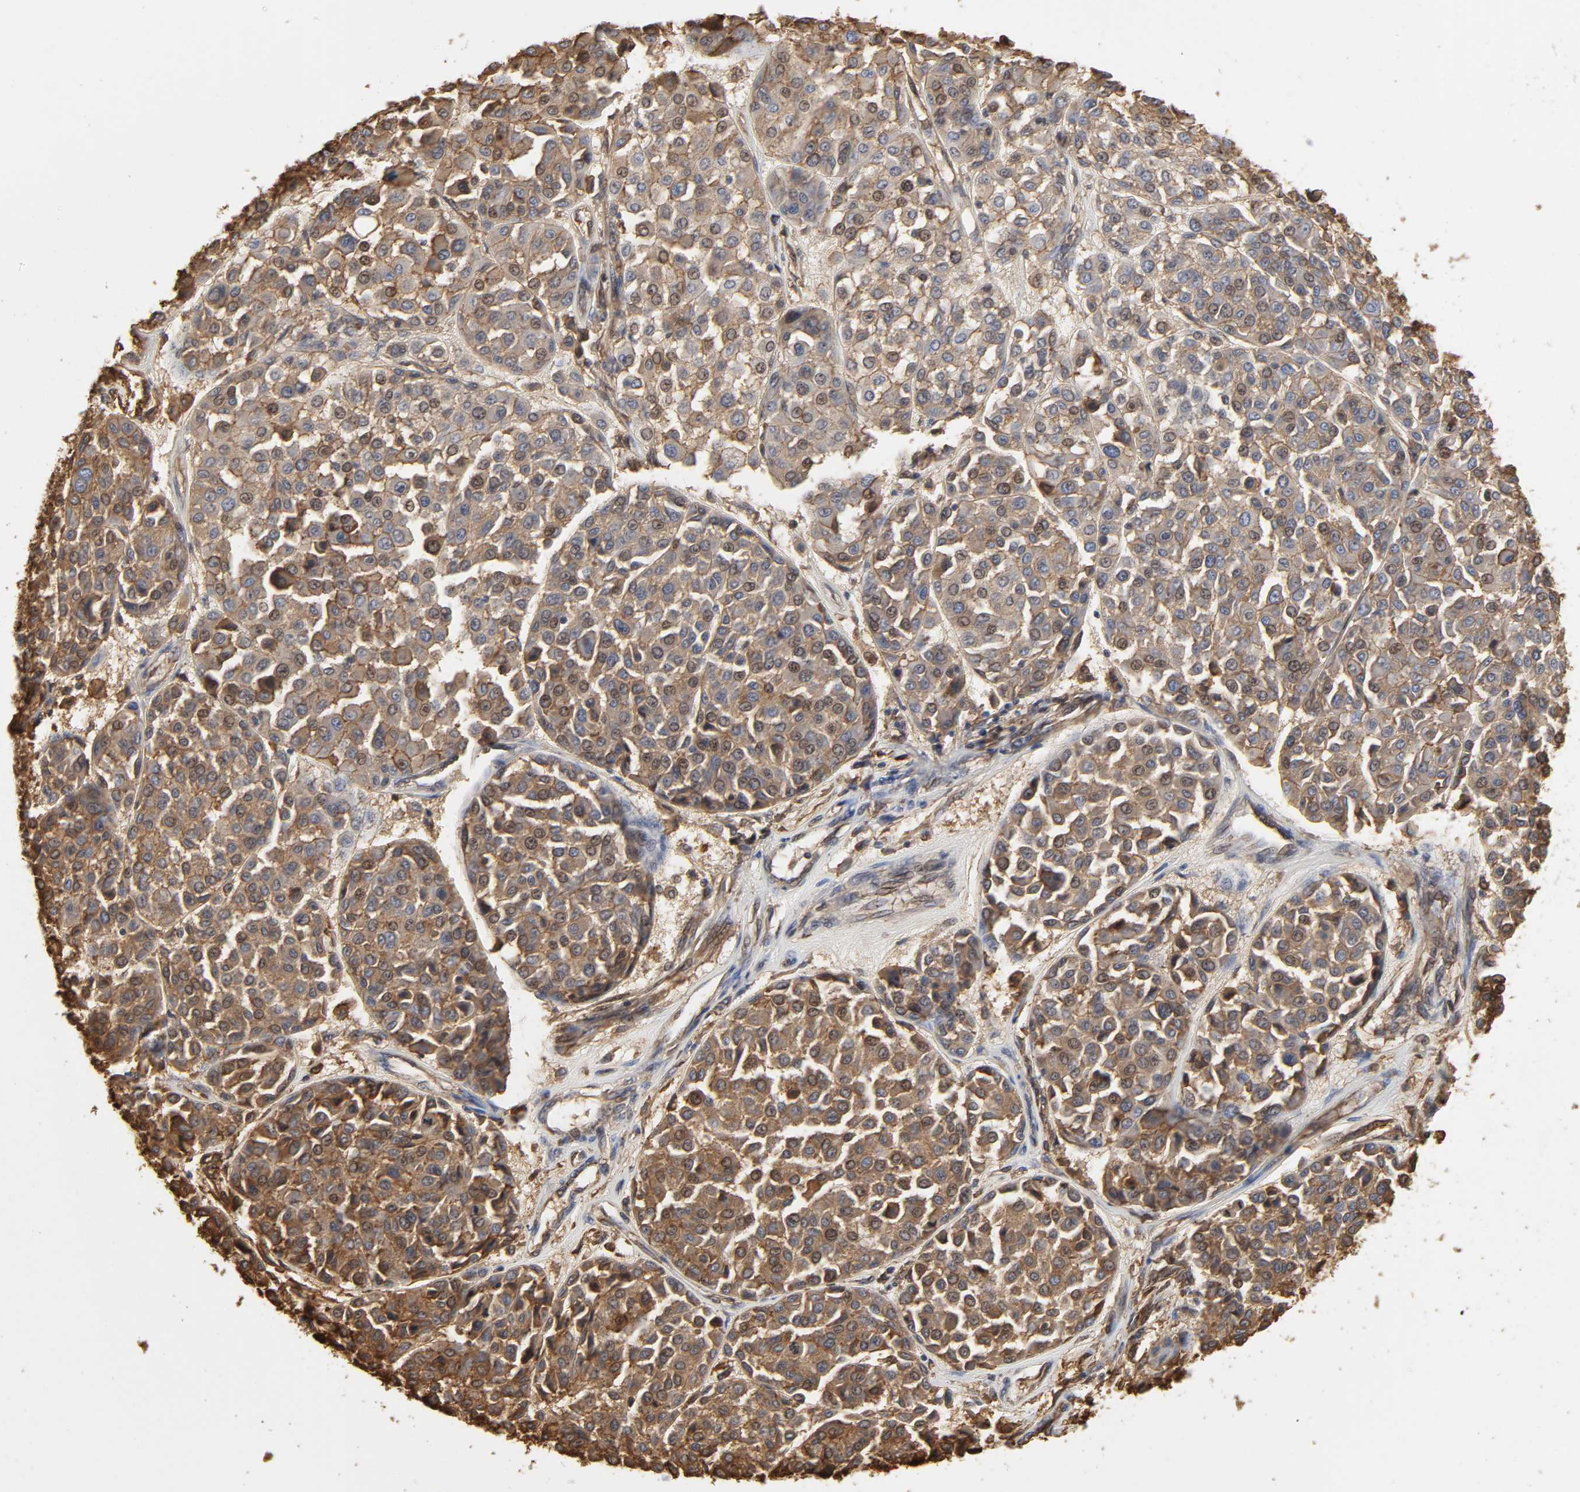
{"staining": {"intensity": "moderate", "quantity": ">75%", "location": "cytoplasmic/membranous,nuclear"}, "tissue": "melanoma", "cell_type": "Tumor cells", "image_type": "cancer", "snomed": [{"axis": "morphology", "description": "Malignant melanoma, Metastatic site"}, {"axis": "topography", "description": "Soft tissue"}], "caption": "Immunohistochemistry (IHC) photomicrograph of neoplastic tissue: human malignant melanoma (metastatic site) stained using immunohistochemistry demonstrates medium levels of moderate protein expression localized specifically in the cytoplasmic/membranous and nuclear of tumor cells, appearing as a cytoplasmic/membranous and nuclear brown color.", "gene": "ANXA2", "patient": {"sex": "male", "age": 41}}